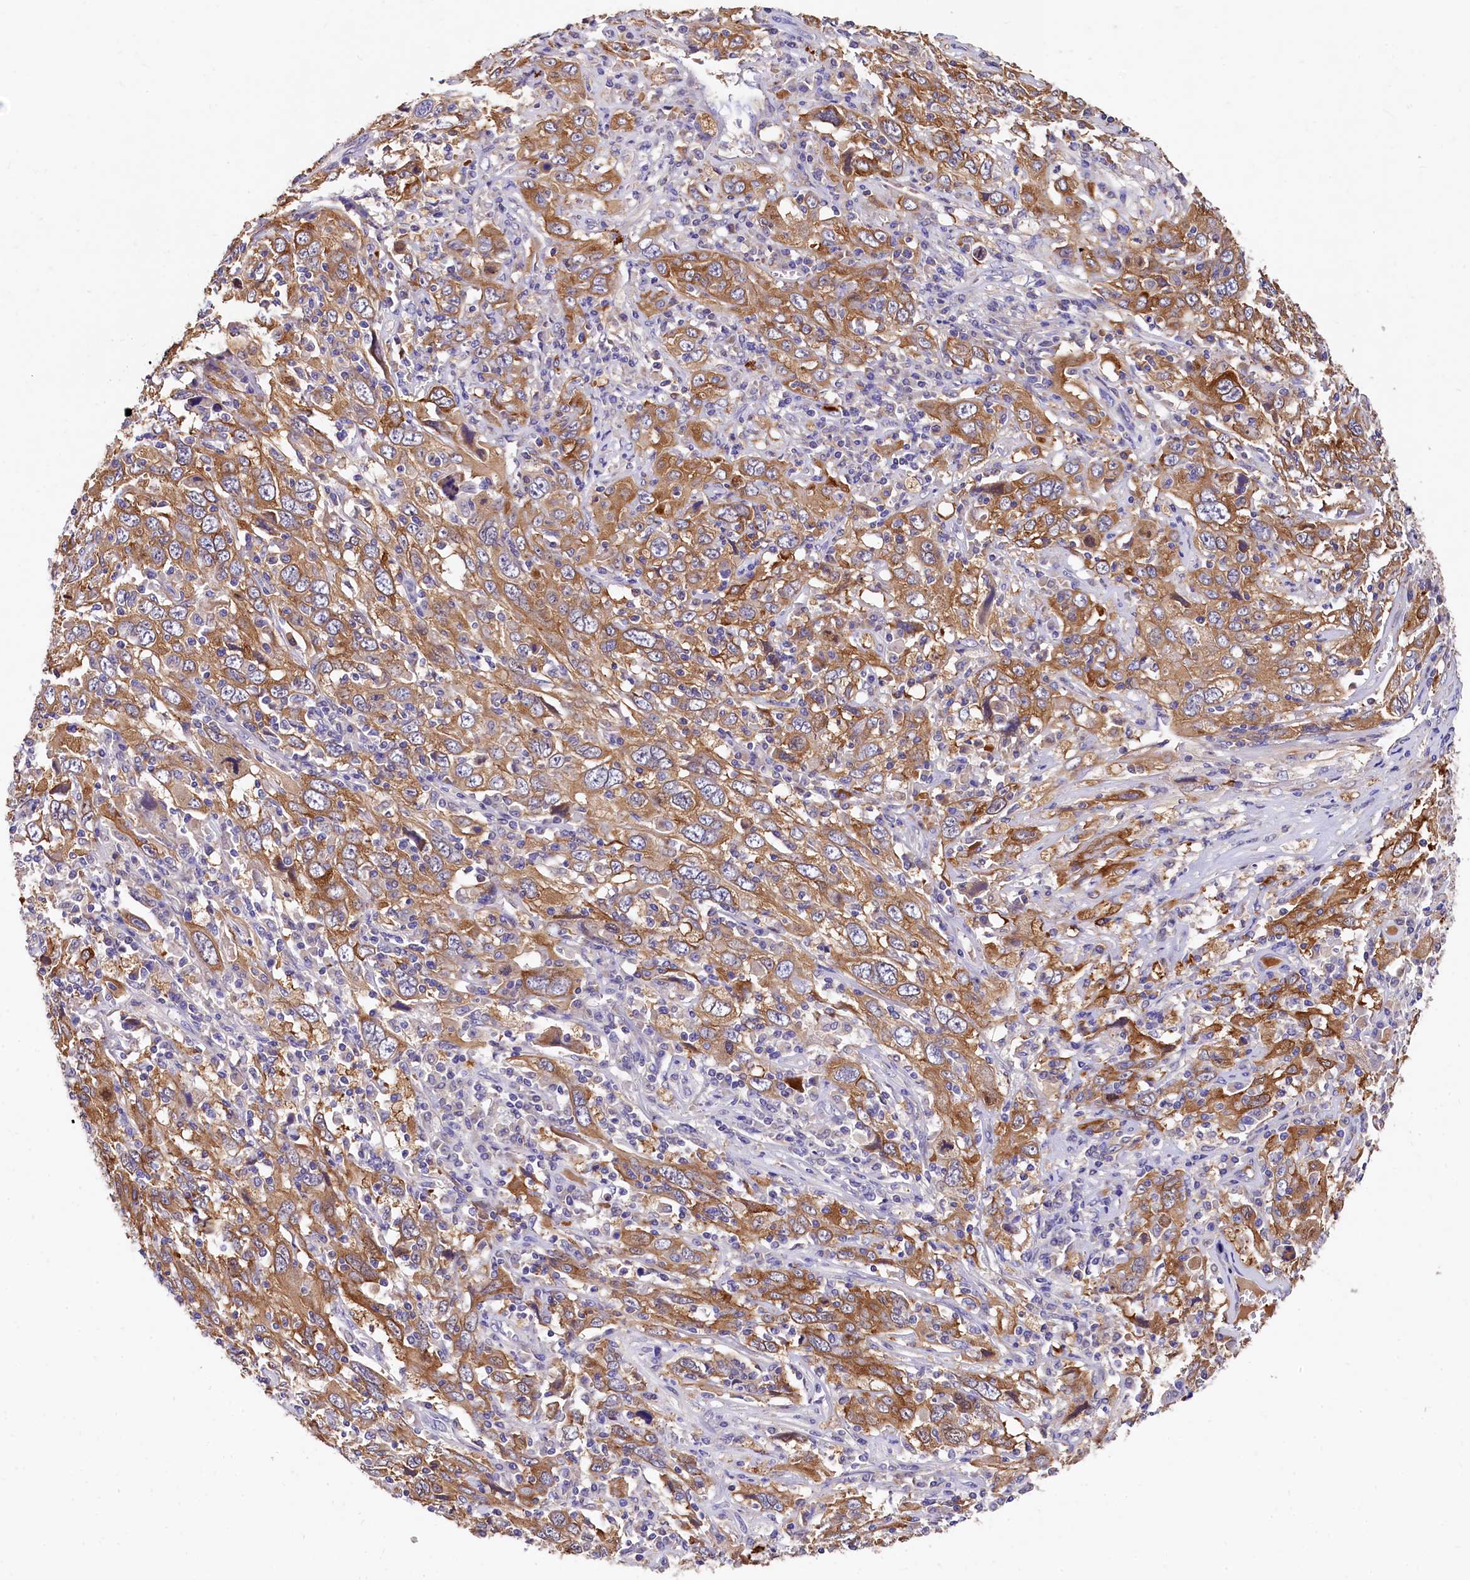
{"staining": {"intensity": "moderate", "quantity": ">75%", "location": "cytoplasmic/membranous"}, "tissue": "cervical cancer", "cell_type": "Tumor cells", "image_type": "cancer", "snomed": [{"axis": "morphology", "description": "Squamous cell carcinoma, NOS"}, {"axis": "topography", "description": "Cervix"}], "caption": "Squamous cell carcinoma (cervical) stained with a protein marker exhibits moderate staining in tumor cells.", "gene": "EPS8L2", "patient": {"sex": "female", "age": 46}}